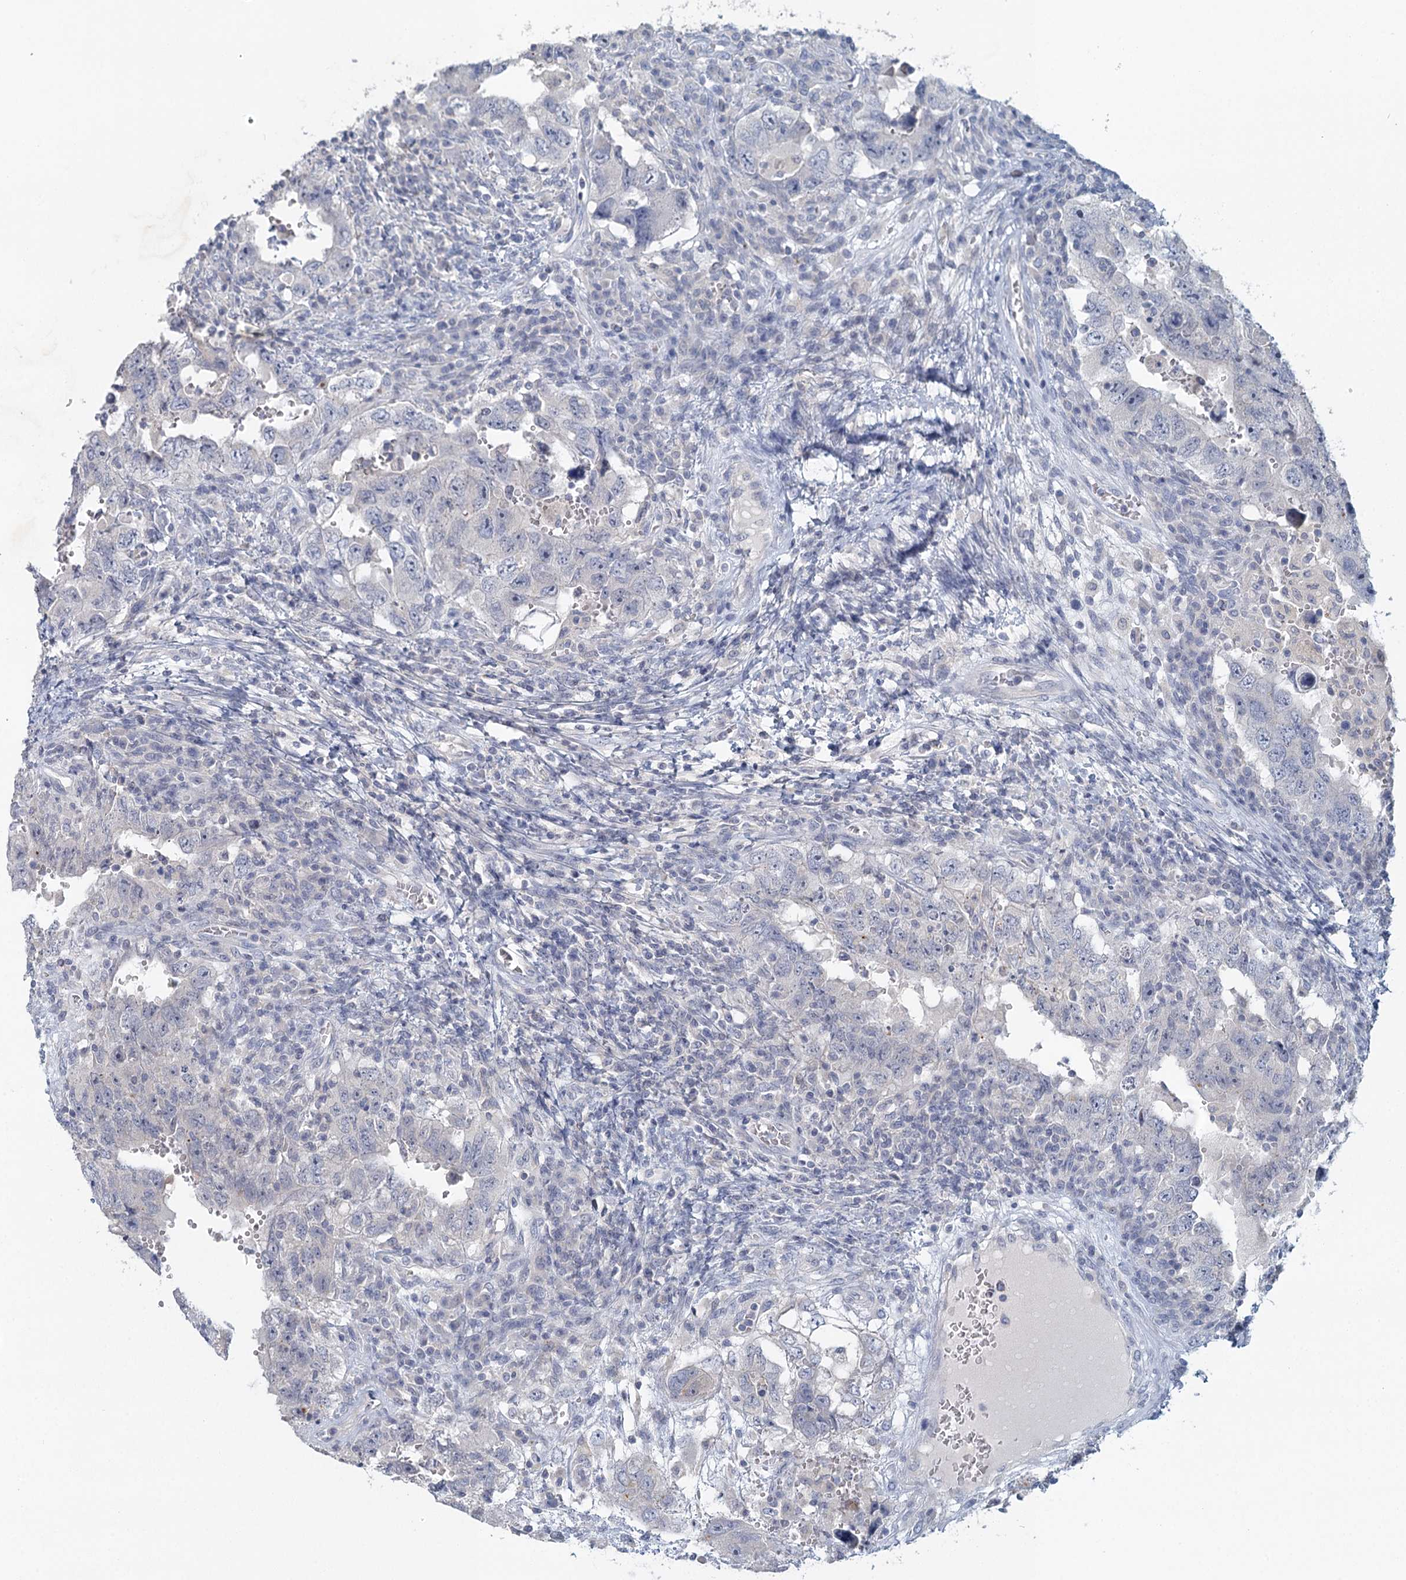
{"staining": {"intensity": "negative", "quantity": "none", "location": "none"}, "tissue": "testis cancer", "cell_type": "Tumor cells", "image_type": "cancer", "snomed": [{"axis": "morphology", "description": "Carcinoma, Embryonal, NOS"}, {"axis": "topography", "description": "Testis"}], "caption": "Embryonal carcinoma (testis) was stained to show a protein in brown. There is no significant expression in tumor cells. (Stains: DAB (3,3'-diaminobenzidine) IHC with hematoxylin counter stain, Microscopy: brightfield microscopy at high magnification).", "gene": "MYO7B", "patient": {"sex": "male", "age": 26}}